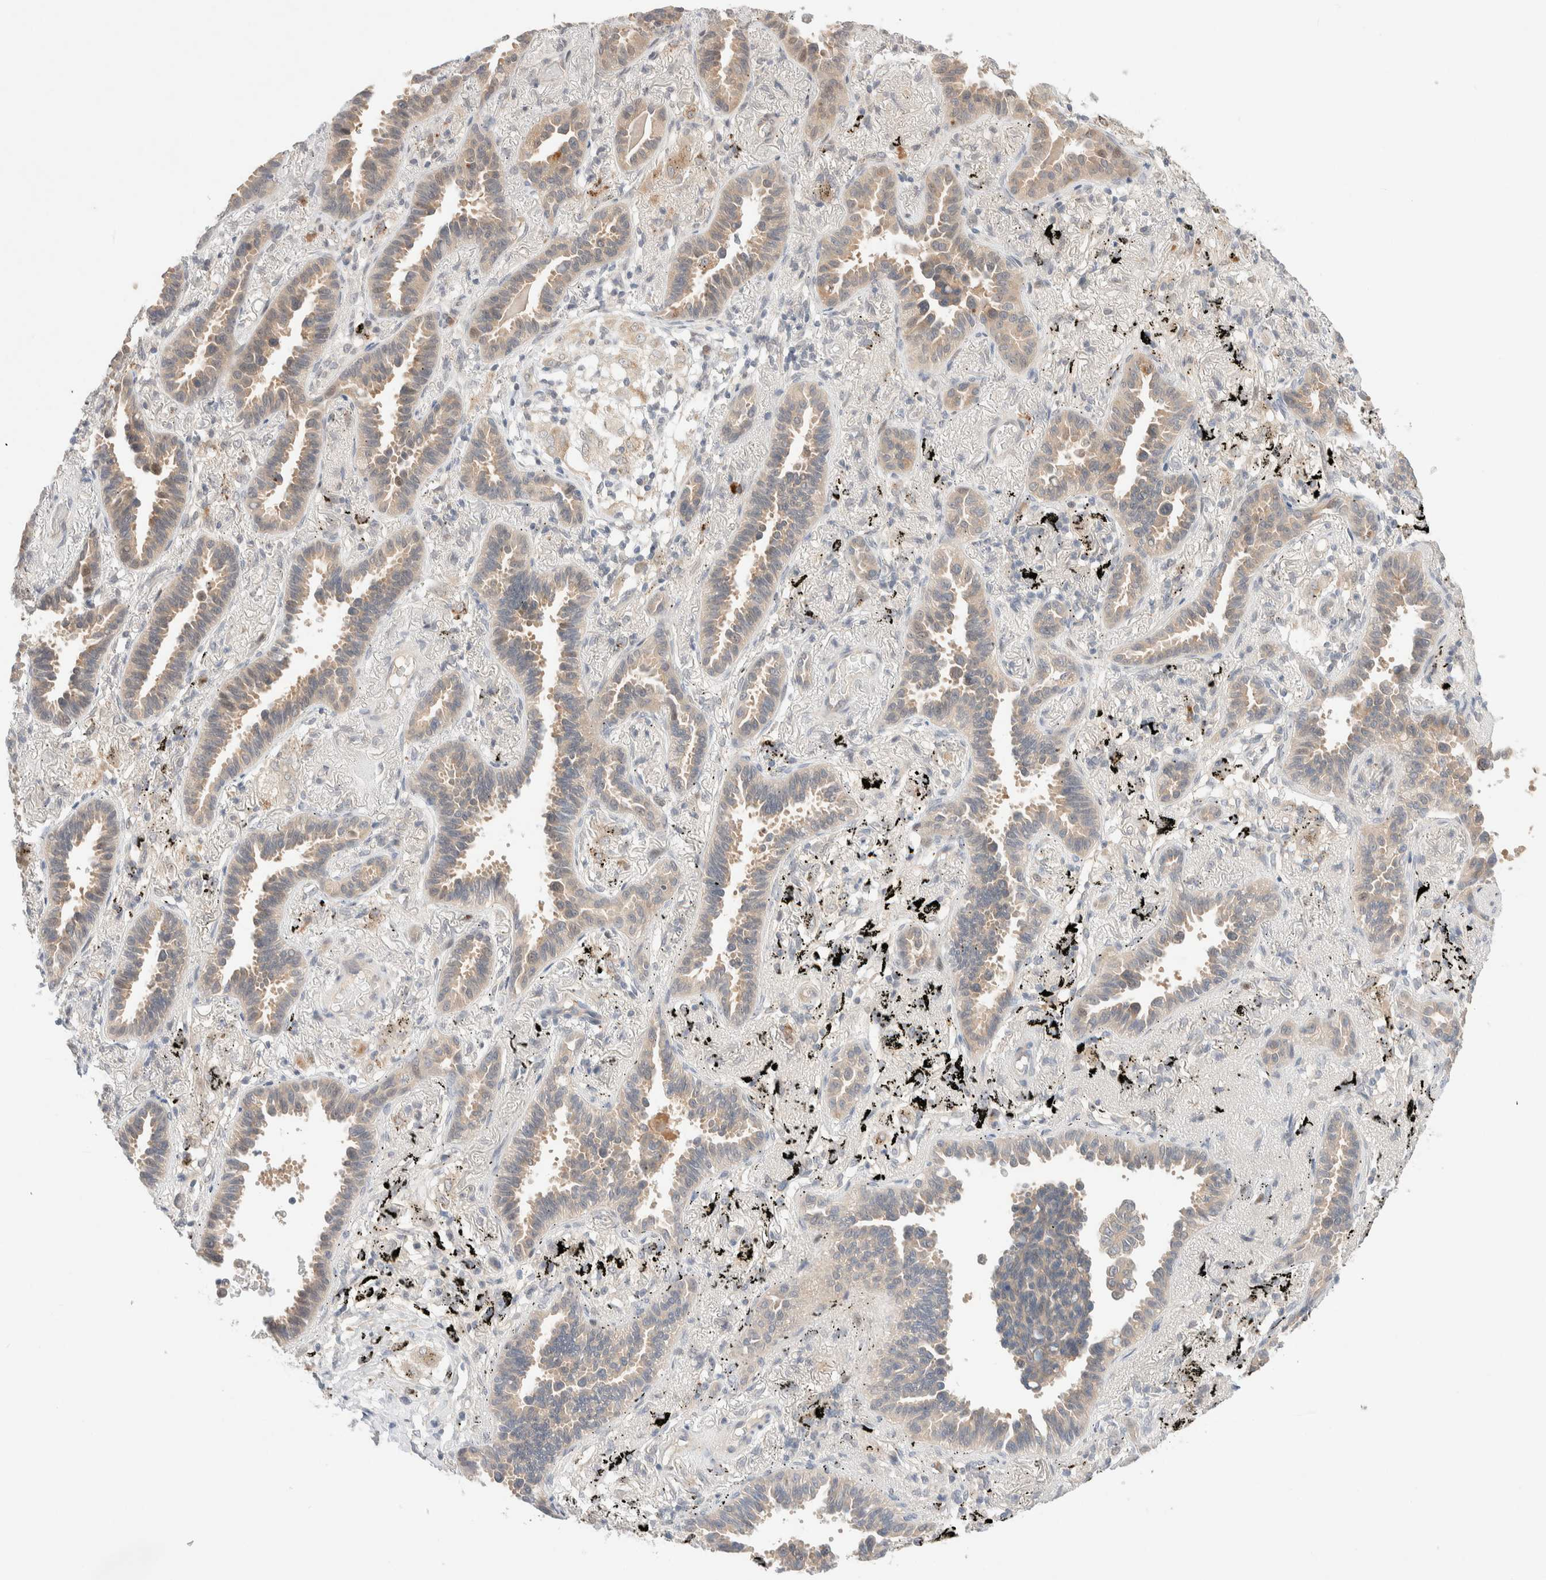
{"staining": {"intensity": "weak", "quantity": "<25%", "location": "cytoplasmic/membranous"}, "tissue": "lung cancer", "cell_type": "Tumor cells", "image_type": "cancer", "snomed": [{"axis": "morphology", "description": "Adenocarcinoma, NOS"}, {"axis": "topography", "description": "Lung"}], "caption": "This histopathology image is of lung cancer stained with immunohistochemistry (IHC) to label a protein in brown with the nuclei are counter-stained blue. There is no positivity in tumor cells.", "gene": "CHKA", "patient": {"sex": "male", "age": 59}}